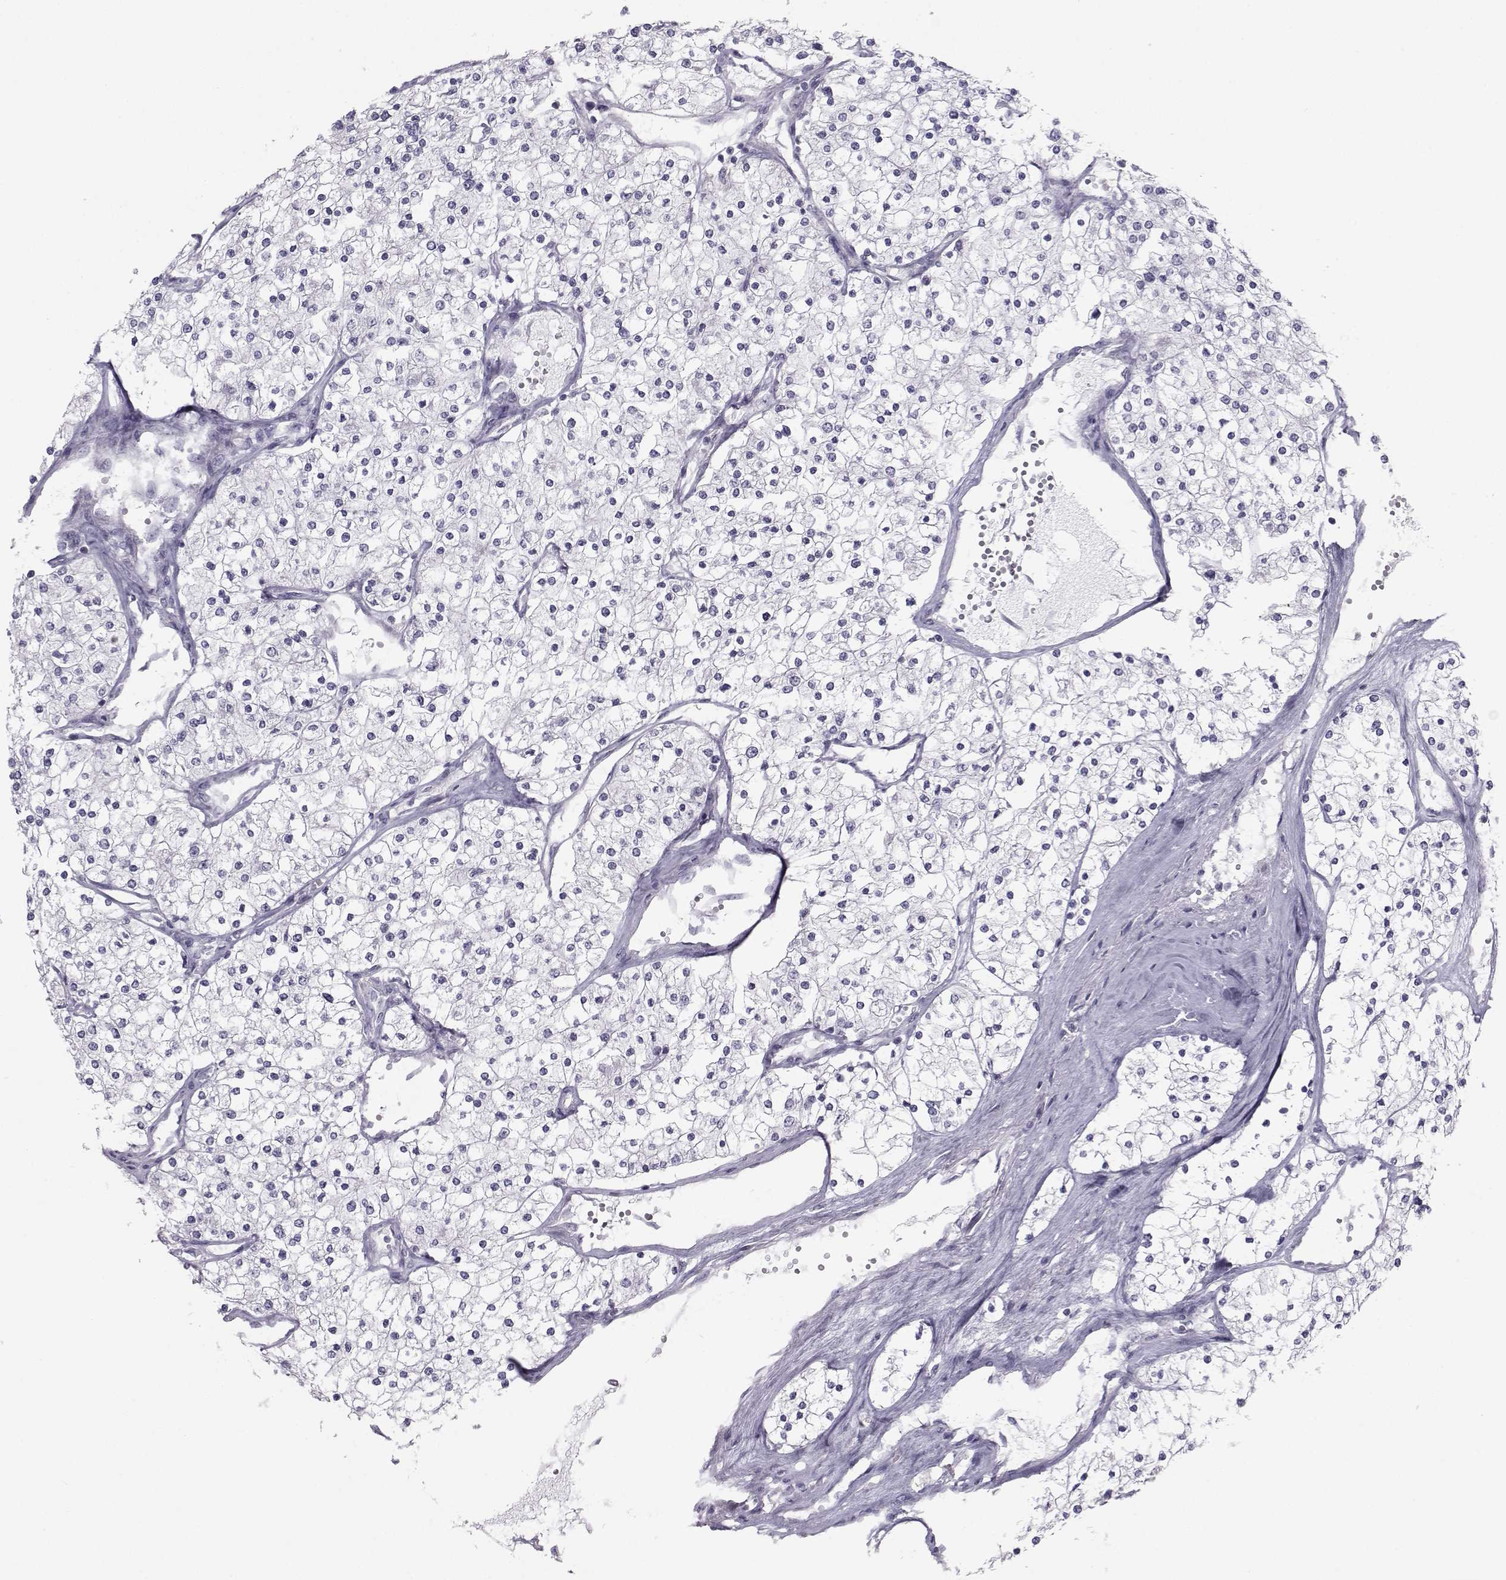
{"staining": {"intensity": "negative", "quantity": "none", "location": "none"}, "tissue": "renal cancer", "cell_type": "Tumor cells", "image_type": "cancer", "snomed": [{"axis": "morphology", "description": "Adenocarcinoma, NOS"}, {"axis": "topography", "description": "Kidney"}], "caption": "Adenocarcinoma (renal) stained for a protein using immunohistochemistry (IHC) demonstrates no positivity tumor cells.", "gene": "GARIN3", "patient": {"sex": "male", "age": 80}}